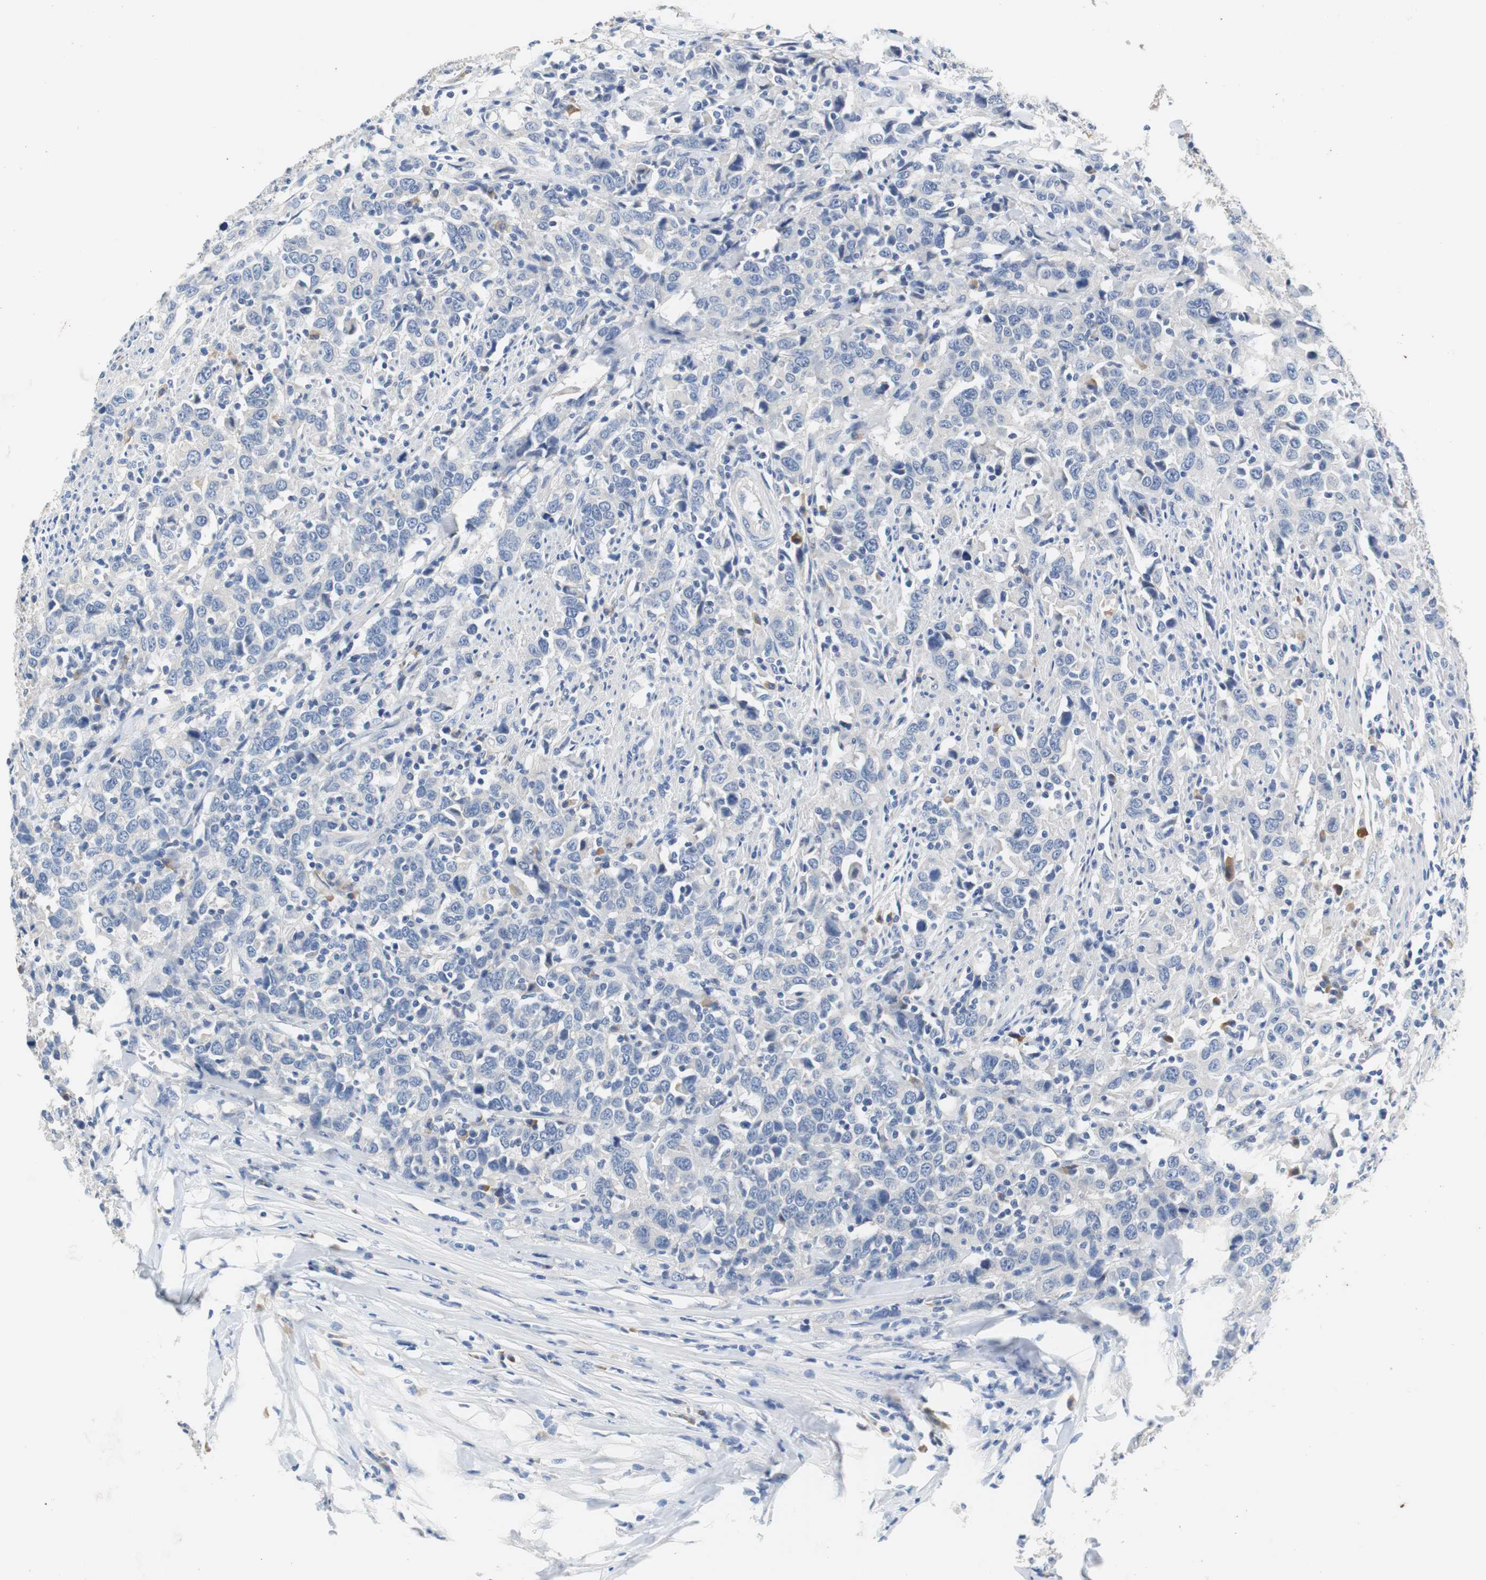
{"staining": {"intensity": "negative", "quantity": "none", "location": "none"}, "tissue": "urothelial cancer", "cell_type": "Tumor cells", "image_type": "cancer", "snomed": [{"axis": "morphology", "description": "Urothelial carcinoma, High grade"}, {"axis": "topography", "description": "Urinary bladder"}], "caption": "This is an immunohistochemistry (IHC) histopathology image of human urothelial carcinoma (high-grade). There is no staining in tumor cells.", "gene": "PCK1", "patient": {"sex": "male", "age": 61}}